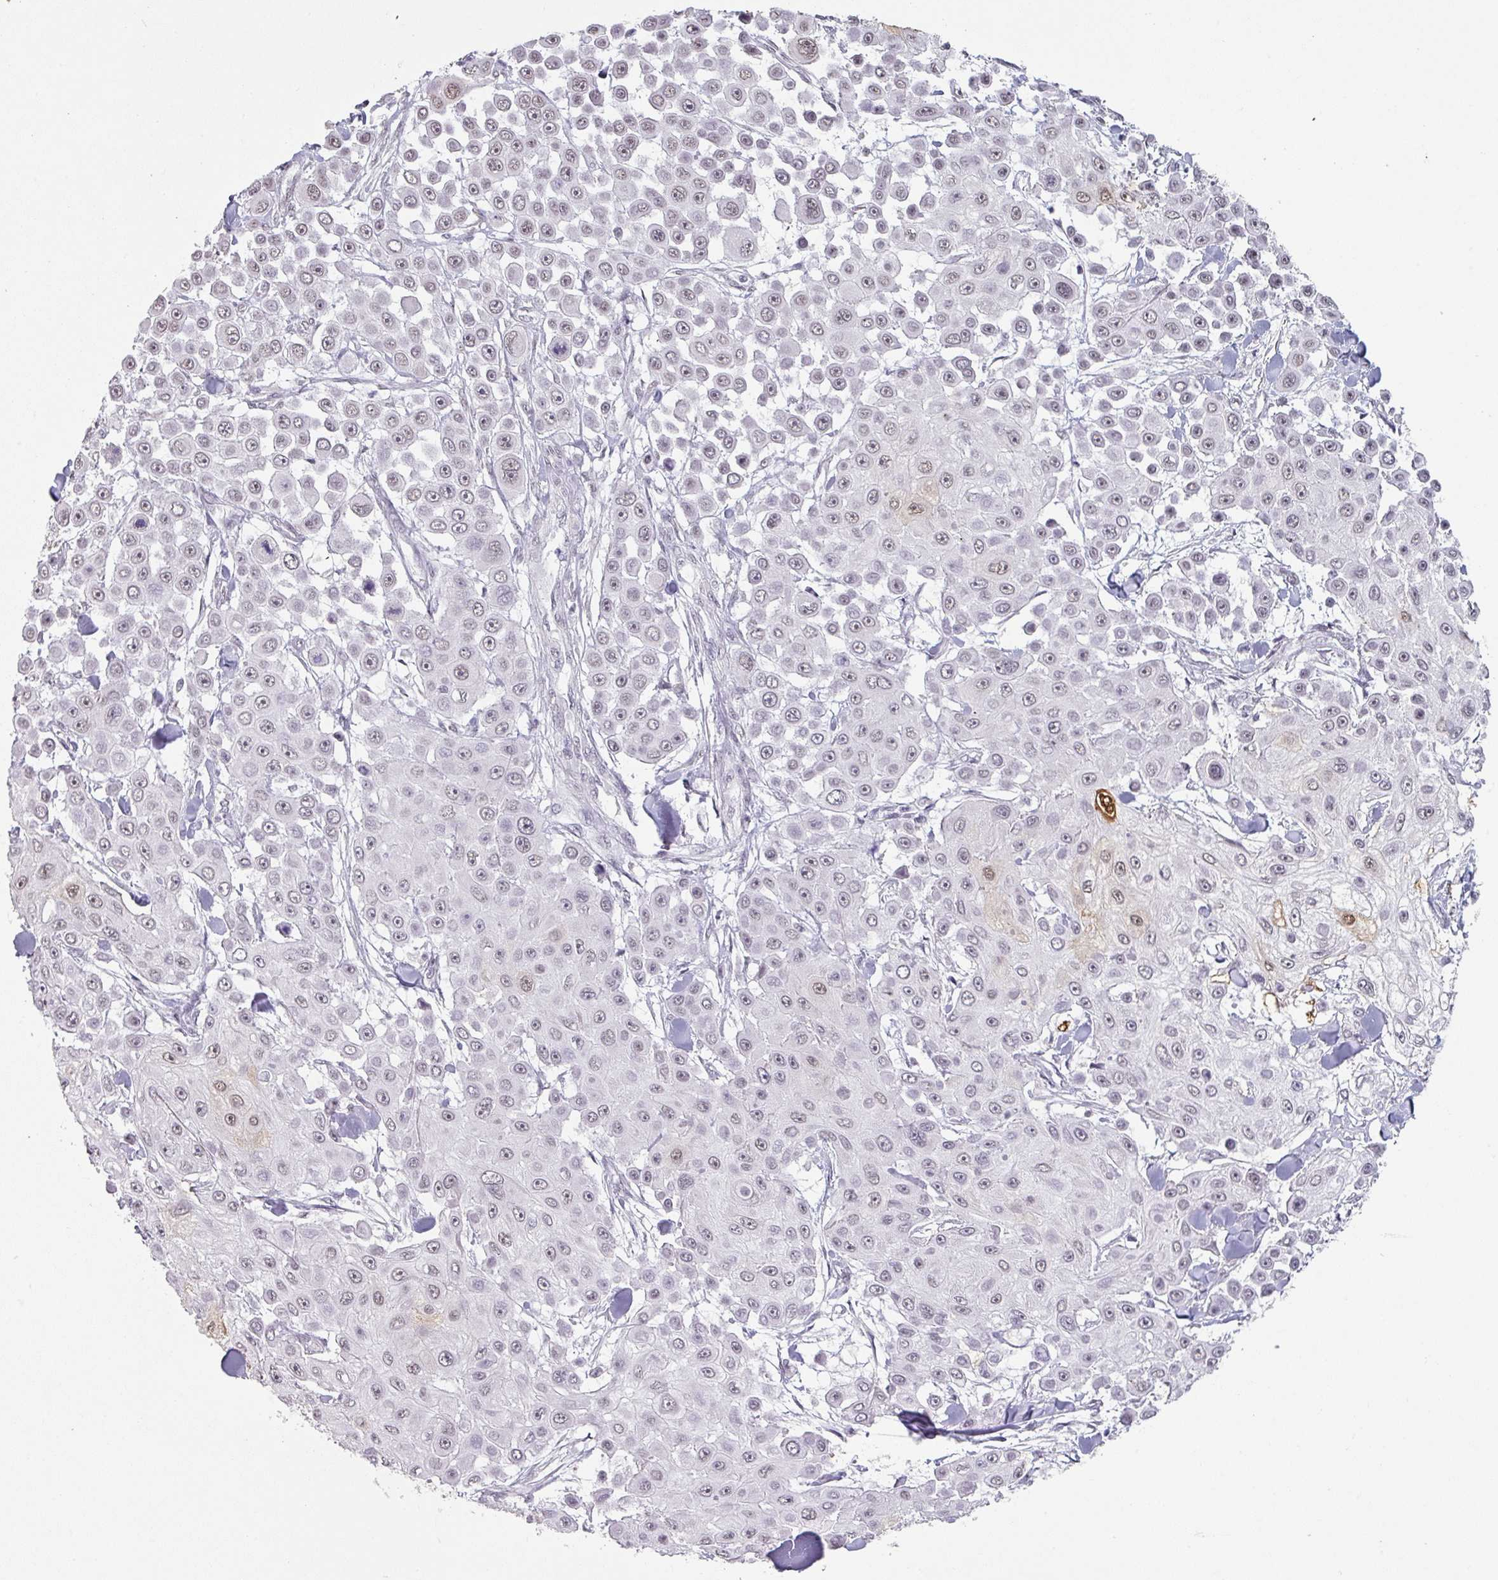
{"staining": {"intensity": "weak", "quantity": "<25%", "location": "nuclear"}, "tissue": "skin cancer", "cell_type": "Tumor cells", "image_type": "cancer", "snomed": [{"axis": "morphology", "description": "Squamous cell carcinoma, NOS"}, {"axis": "topography", "description": "Skin"}], "caption": "This is an immunohistochemistry histopathology image of human skin cancer (squamous cell carcinoma). There is no expression in tumor cells.", "gene": "SPRR1A", "patient": {"sex": "male", "age": 67}}